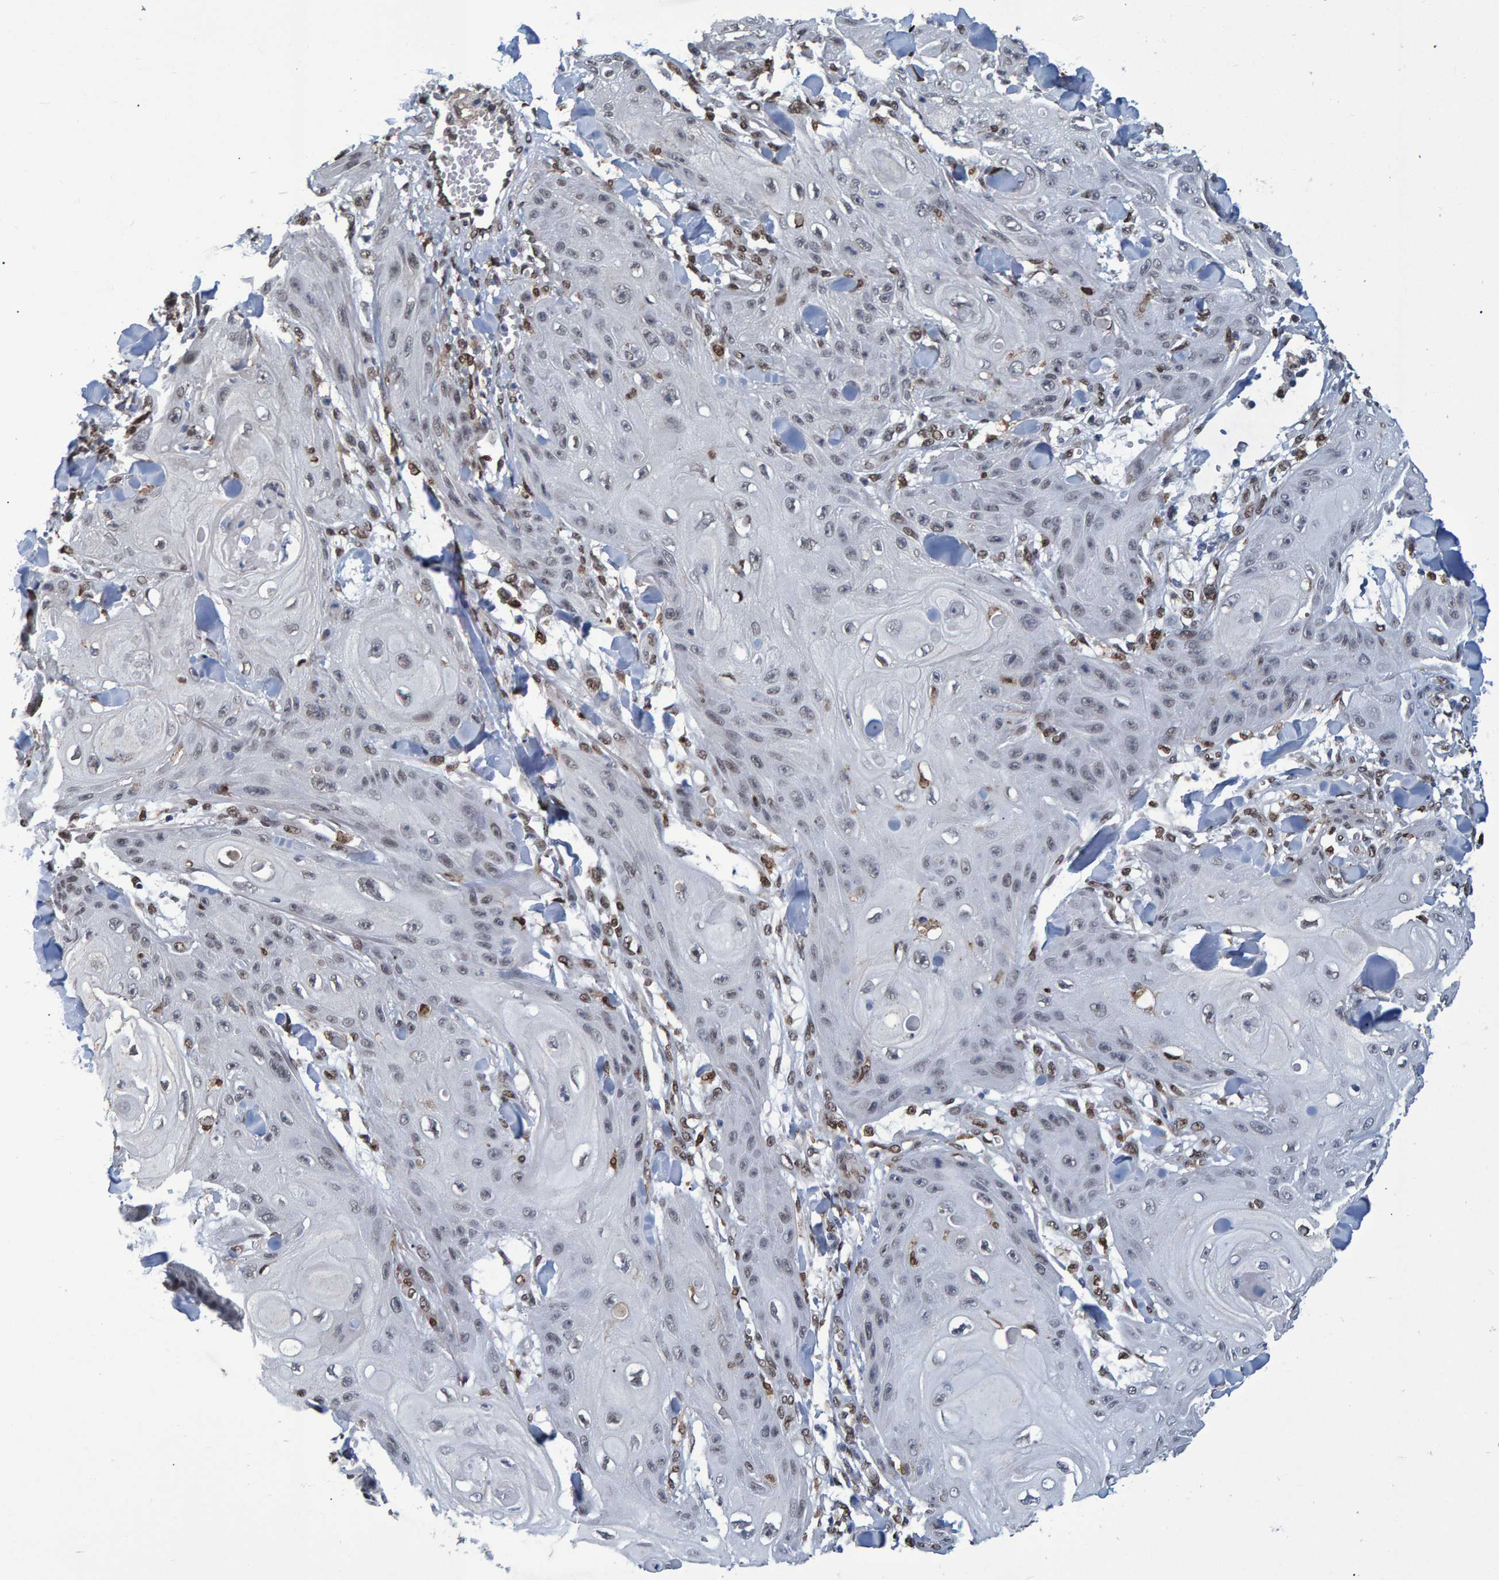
{"staining": {"intensity": "weak", "quantity": "<25%", "location": "nuclear"}, "tissue": "skin cancer", "cell_type": "Tumor cells", "image_type": "cancer", "snomed": [{"axis": "morphology", "description": "Squamous cell carcinoma, NOS"}, {"axis": "topography", "description": "Skin"}], "caption": "IHC image of neoplastic tissue: skin squamous cell carcinoma stained with DAB (3,3'-diaminobenzidine) demonstrates no significant protein staining in tumor cells. (DAB immunohistochemistry, high magnification).", "gene": "QKI", "patient": {"sex": "male", "age": 74}}